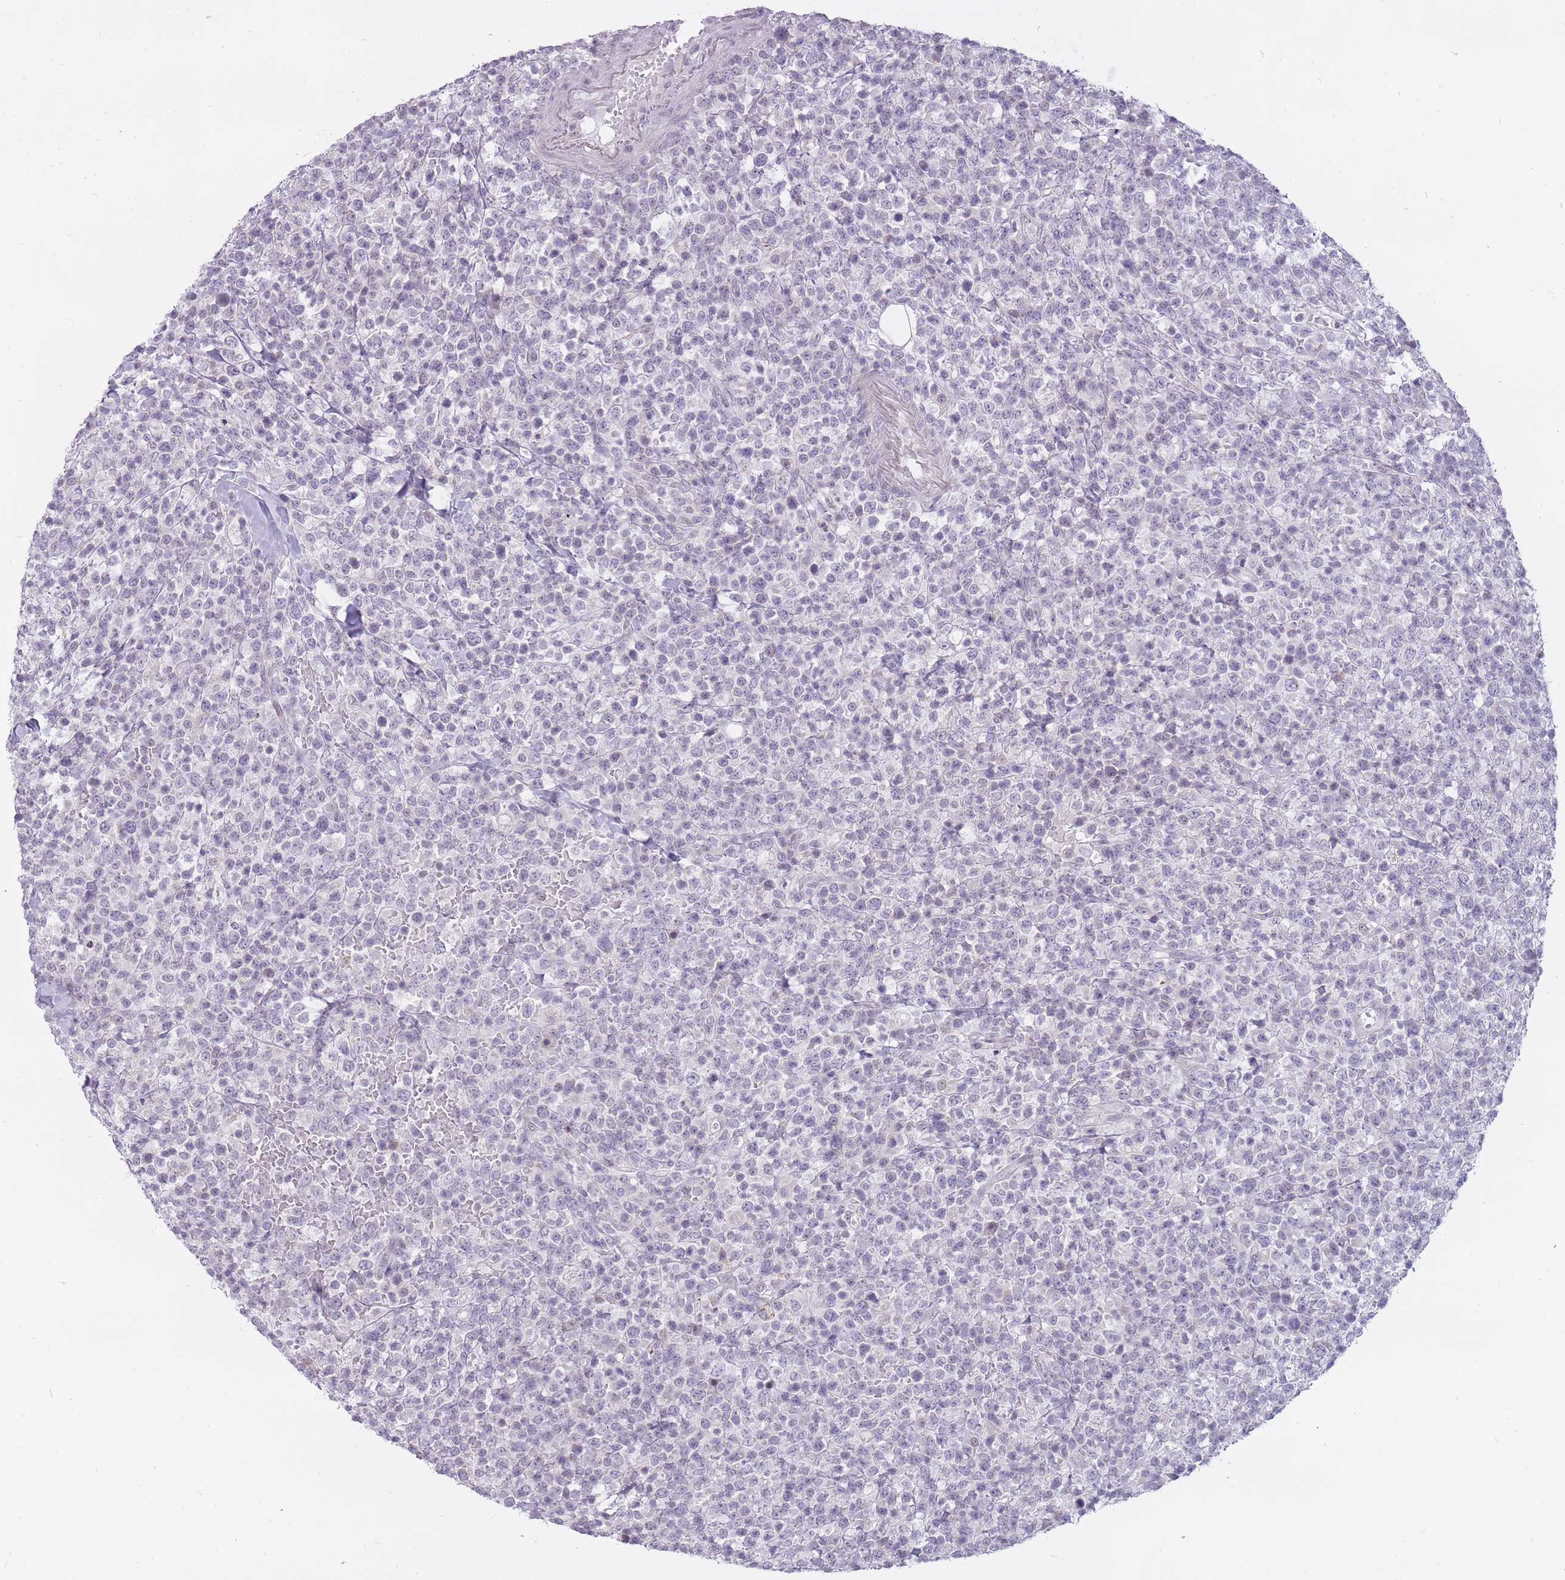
{"staining": {"intensity": "negative", "quantity": "none", "location": "none"}, "tissue": "lymphoma", "cell_type": "Tumor cells", "image_type": "cancer", "snomed": [{"axis": "morphology", "description": "Malignant lymphoma, non-Hodgkin's type, High grade"}, {"axis": "topography", "description": "Colon"}], "caption": "Immunohistochemistry of lymphoma exhibits no staining in tumor cells. (Stains: DAB IHC with hematoxylin counter stain, Microscopy: brightfield microscopy at high magnification).", "gene": "POMZP3", "patient": {"sex": "female", "age": 53}}